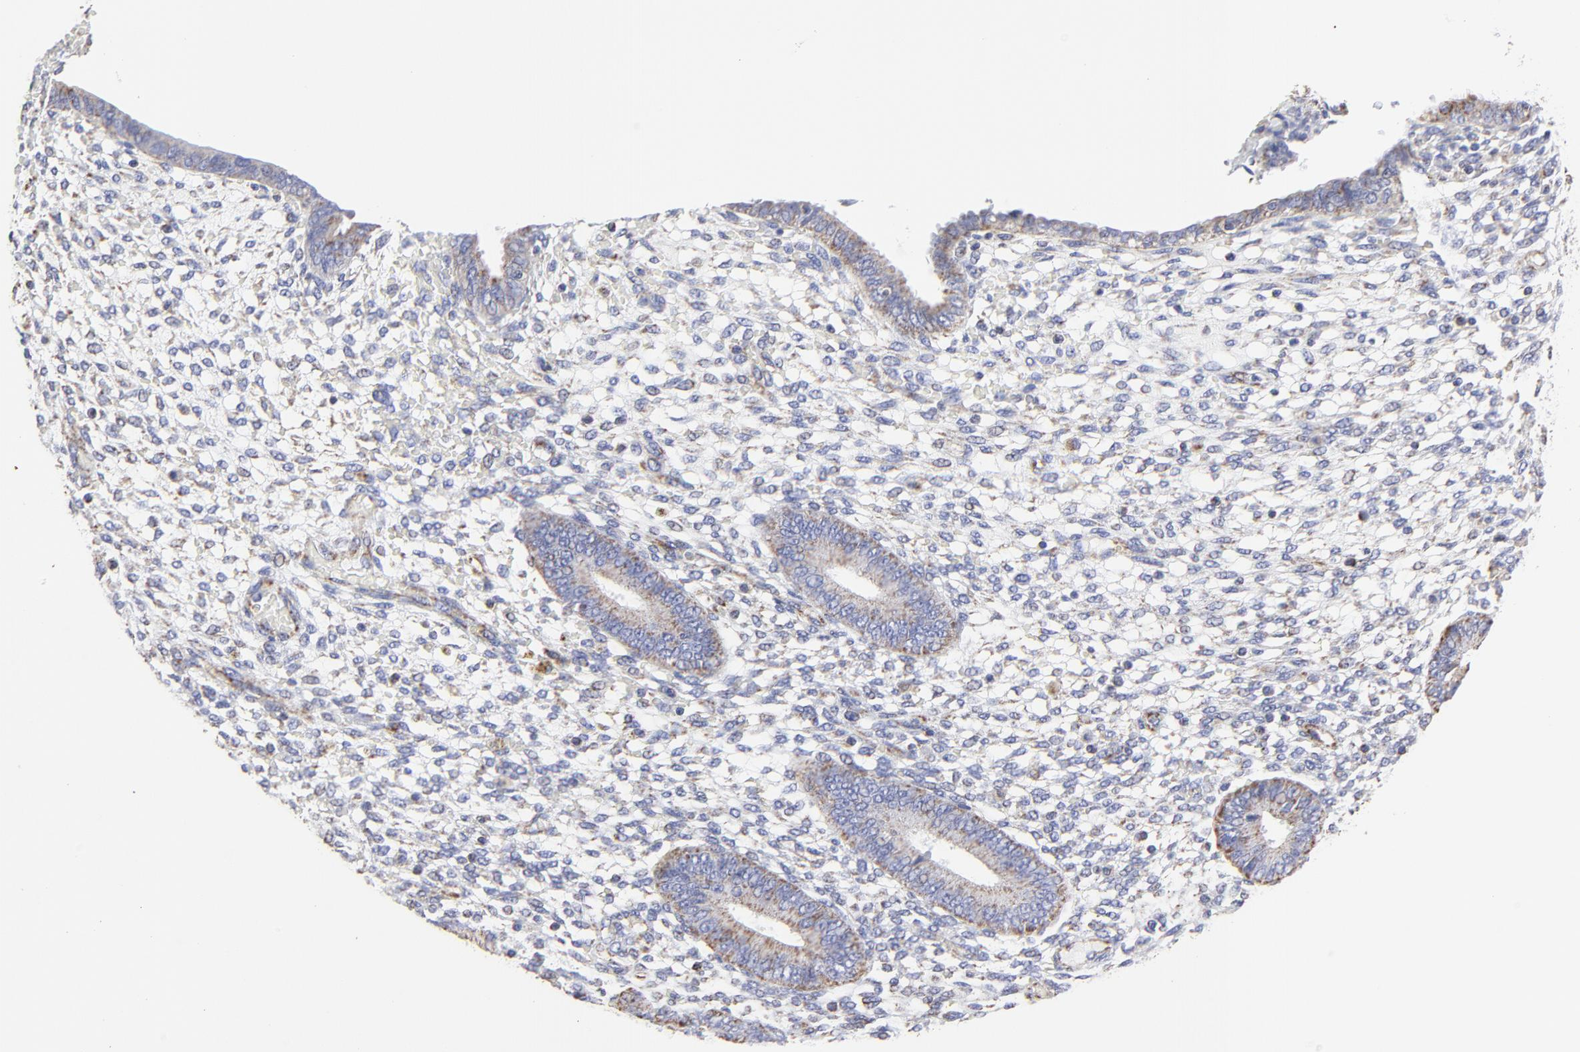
{"staining": {"intensity": "weak", "quantity": ">75%", "location": "cytoplasmic/membranous"}, "tissue": "endometrium", "cell_type": "Glandular cells", "image_type": "normal", "snomed": [{"axis": "morphology", "description": "Normal tissue, NOS"}, {"axis": "topography", "description": "Endometrium"}], "caption": "A brown stain shows weak cytoplasmic/membranous staining of a protein in glandular cells of unremarkable human endometrium. The protein of interest is shown in brown color, while the nuclei are stained blue.", "gene": "PINK1", "patient": {"sex": "female", "age": 42}}